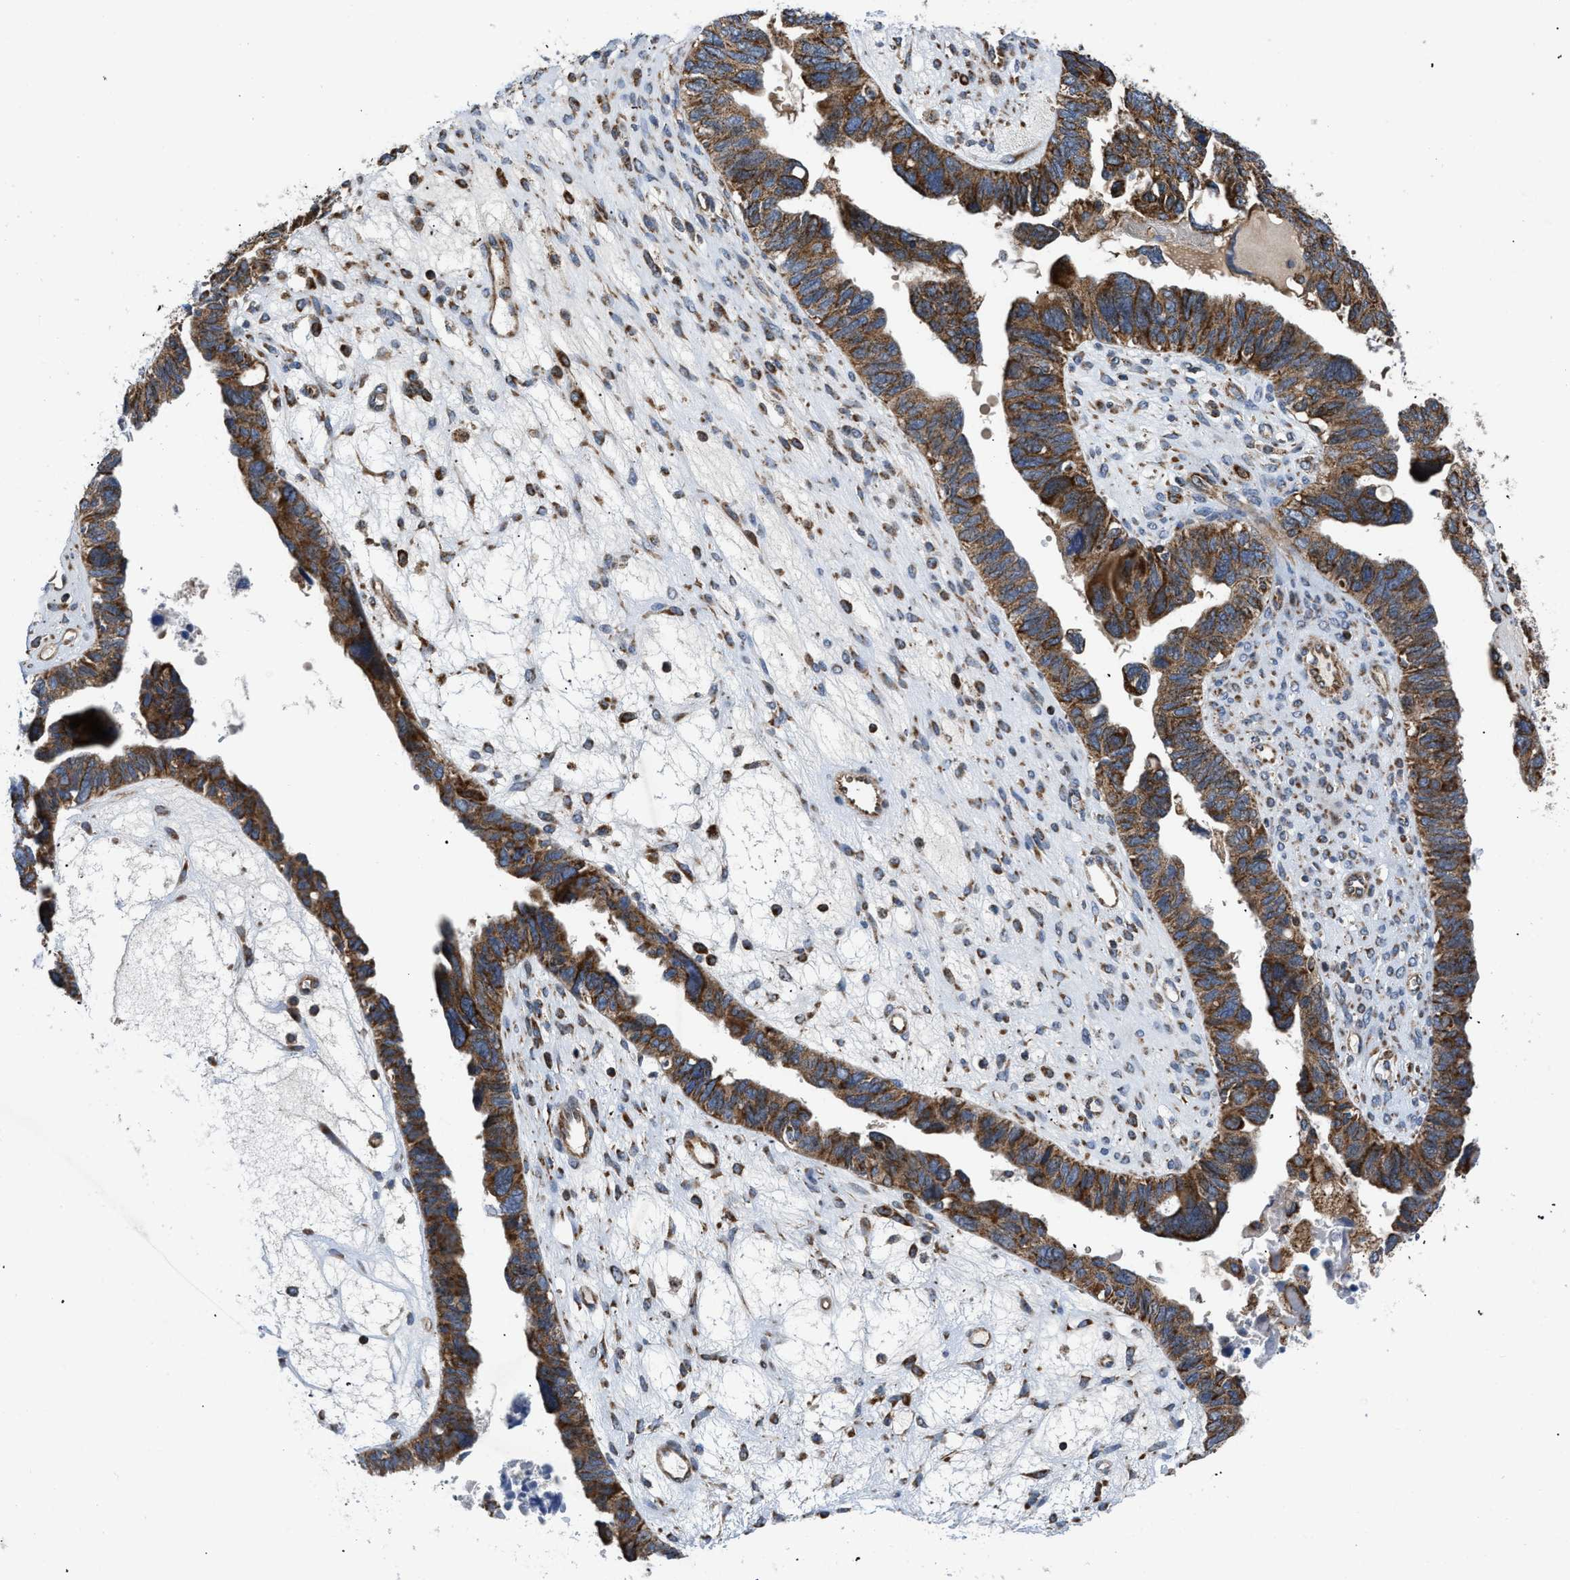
{"staining": {"intensity": "strong", "quantity": ">75%", "location": "cytoplasmic/membranous"}, "tissue": "ovarian cancer", "cell_type": "Tumor cells", "image_type": "cancer", "snomed": [{"axis": "morphology", "description": "Cystadenocarcinoma, serous, NOS"}, {"axis": "topography", "description": "Ovary"}], "caption": "High-magnification brightfield microscopy of ovarian serous cystadenocarcinoma stained with DAB (brown) and counterstained with hematoxylin (blue). tumor cells exhibit strong cytoplasmic/membranous staining is seen in approximately>75% of cells. The staining was performed using DAB (3,3'-diaminobenzidine), with brown indicating positive protein expression. Nuclei are stained blue with hematoxylin.", "gene": "OPTN", "patient": {"sex": "female", "age": 79}}